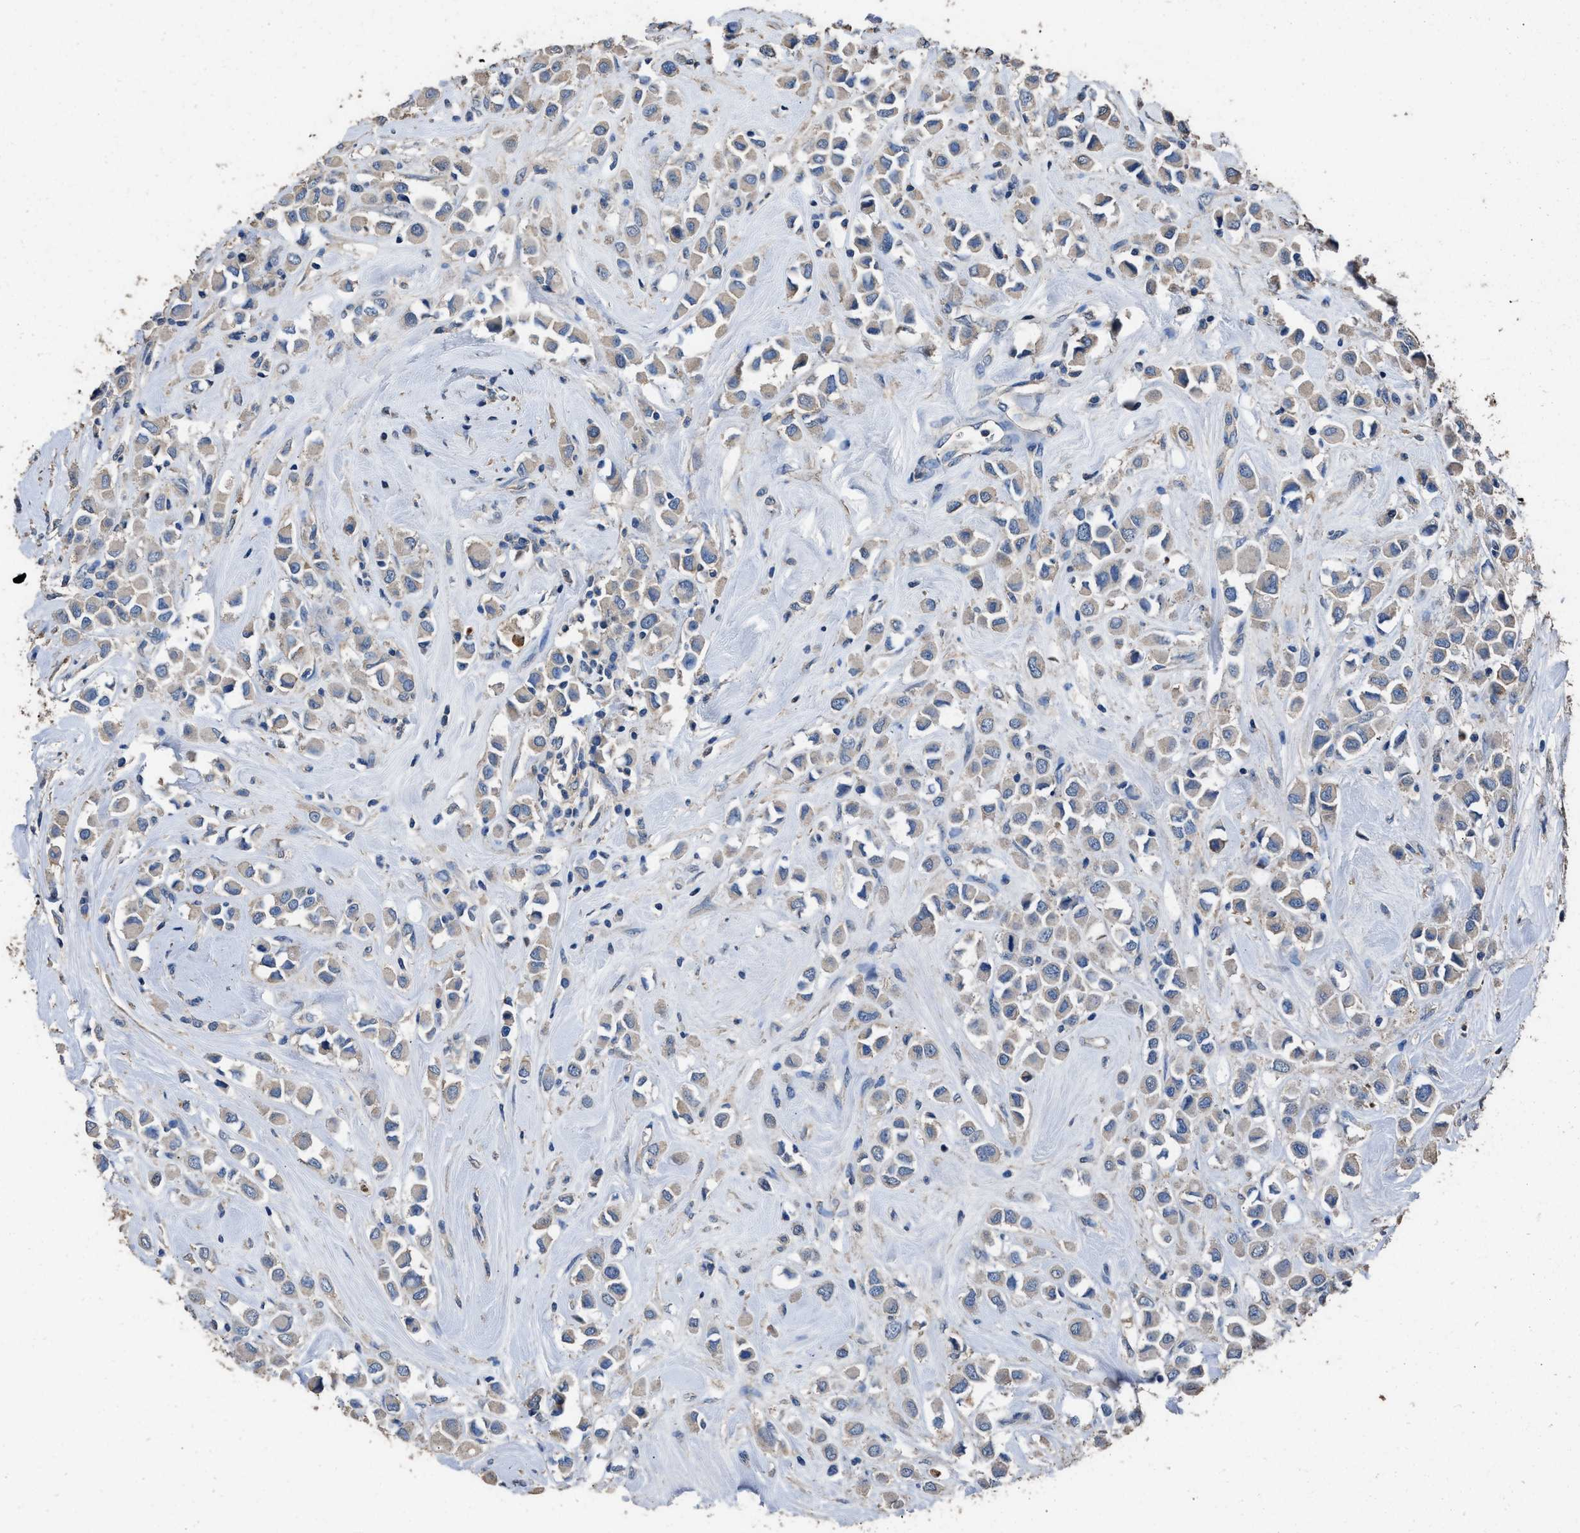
{"staining": {"intensity": "weak", "quantity": ">75%", "location": "cytoplasmic/membranous"}, "tissue": "breast cancer", "cell_type": "Tumor cells", "image_type": "cancer", "snomed": [{"axis": "morphology", "description": "Duct carcinoma"}, {"axis": "topography", "description": "Breast"}], "caption": "Tumor cells reveal weak cytoplasmic/membranous staining in approximately >75% of cells in breast cancer (invasive ductal carcinoma).", "gene": "ITSN1", "patient": {"sex": "female", "age": 61}}